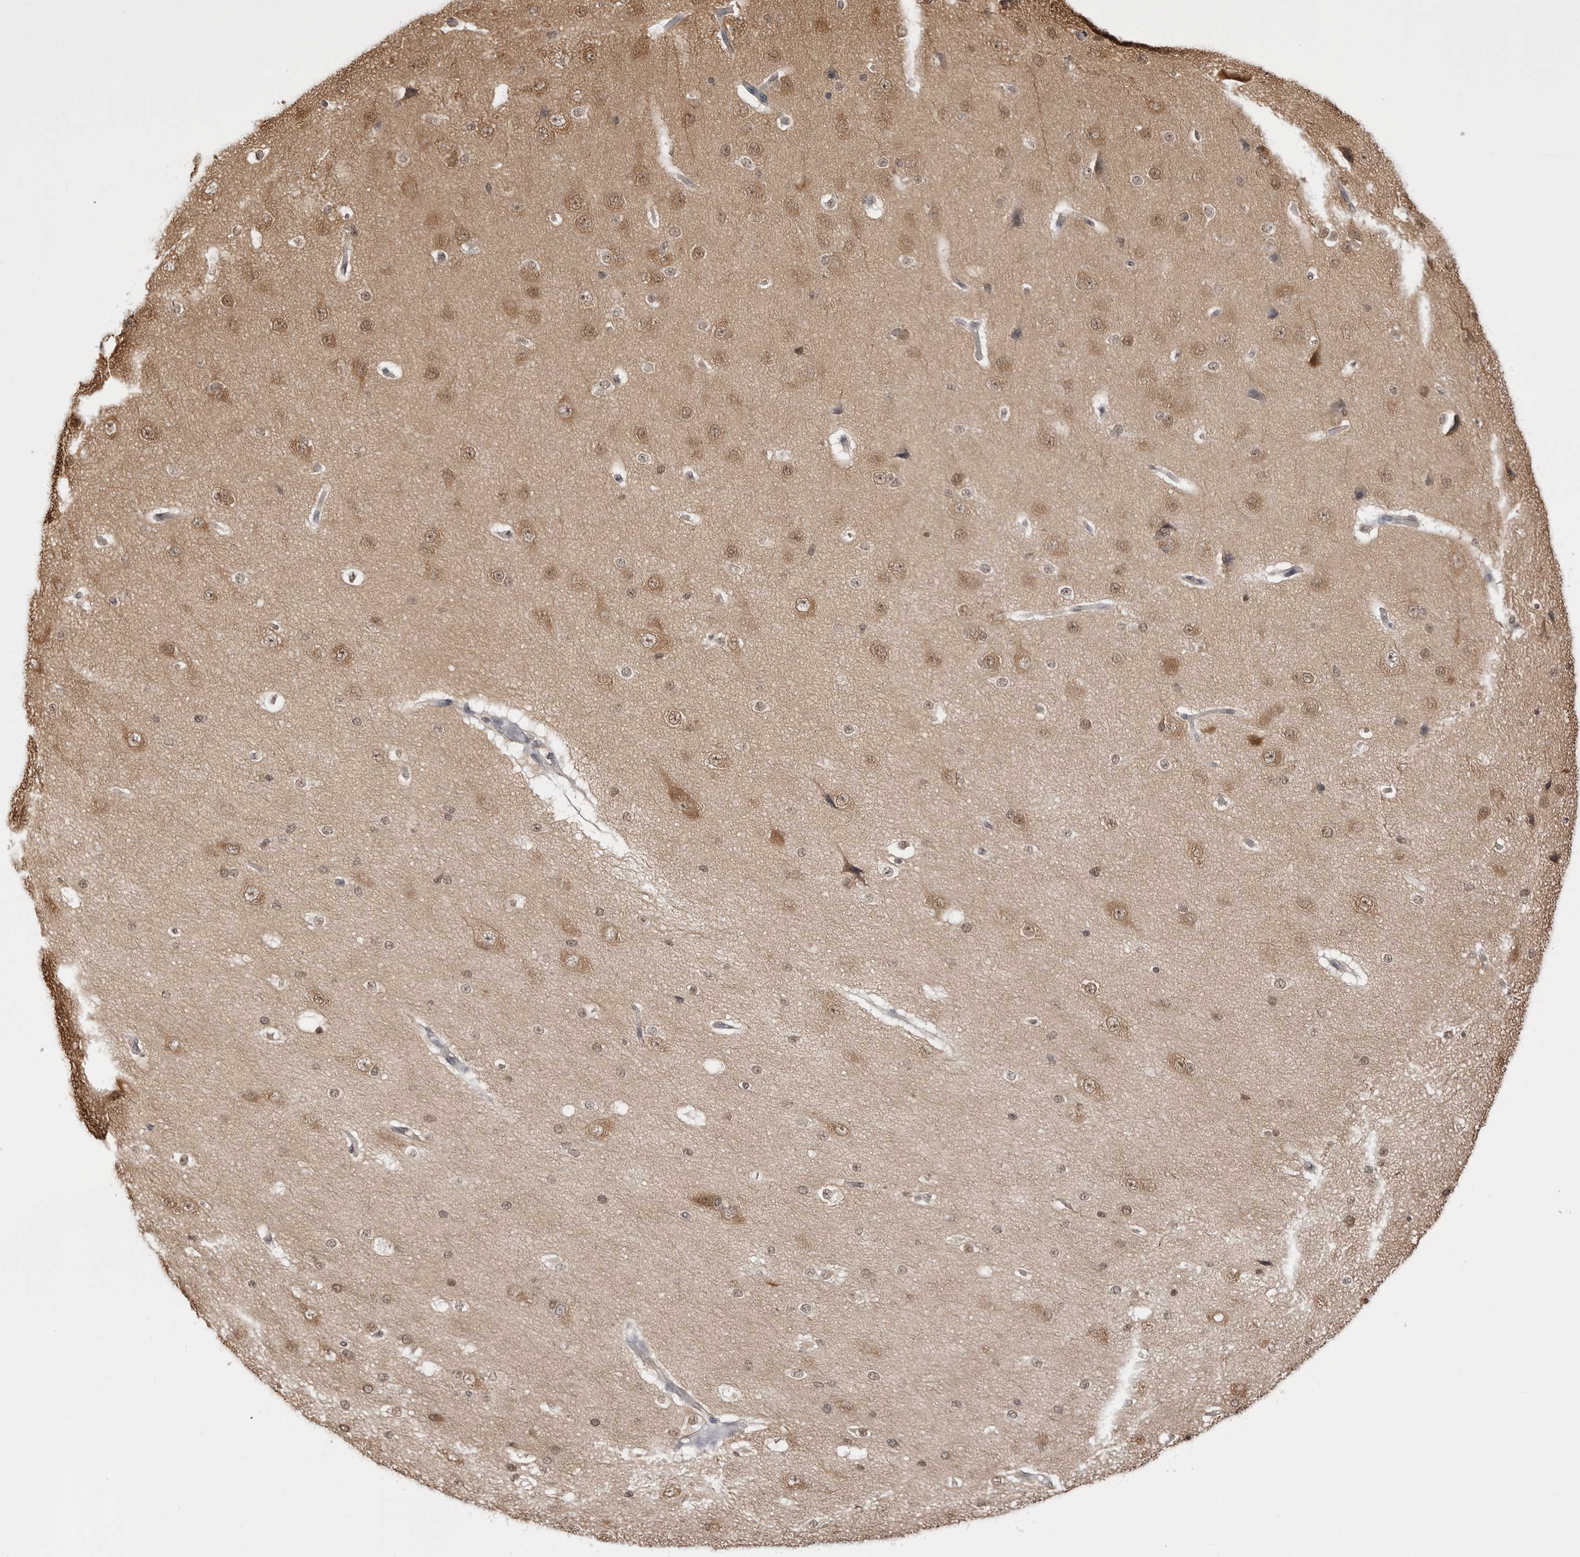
{"staining": {"intensity": "weak", "quantity": ">75%", "location": "cytoplasmic/membranous,nuclear"}, "tissue": "cerebral cortex", "cell_type": "Endothelial cells", "image_type": "normal", "snomed": [{"axis": "morphology", "description": "Normal tissue, NOS"}, {"axis": "morphology", "description": "Developmental malformation"}, {"axis": "topography", "description": "Cerebral cortex"}], "caption": "Brown immunohistochemical staining in normal cerebral cortex reveals weak cytoplasmic/membranous,nuclear staining in approximately >75% of endothelial cells.", "gene": "YWHAG", "patient": {"sex": "female", "age": 30}}